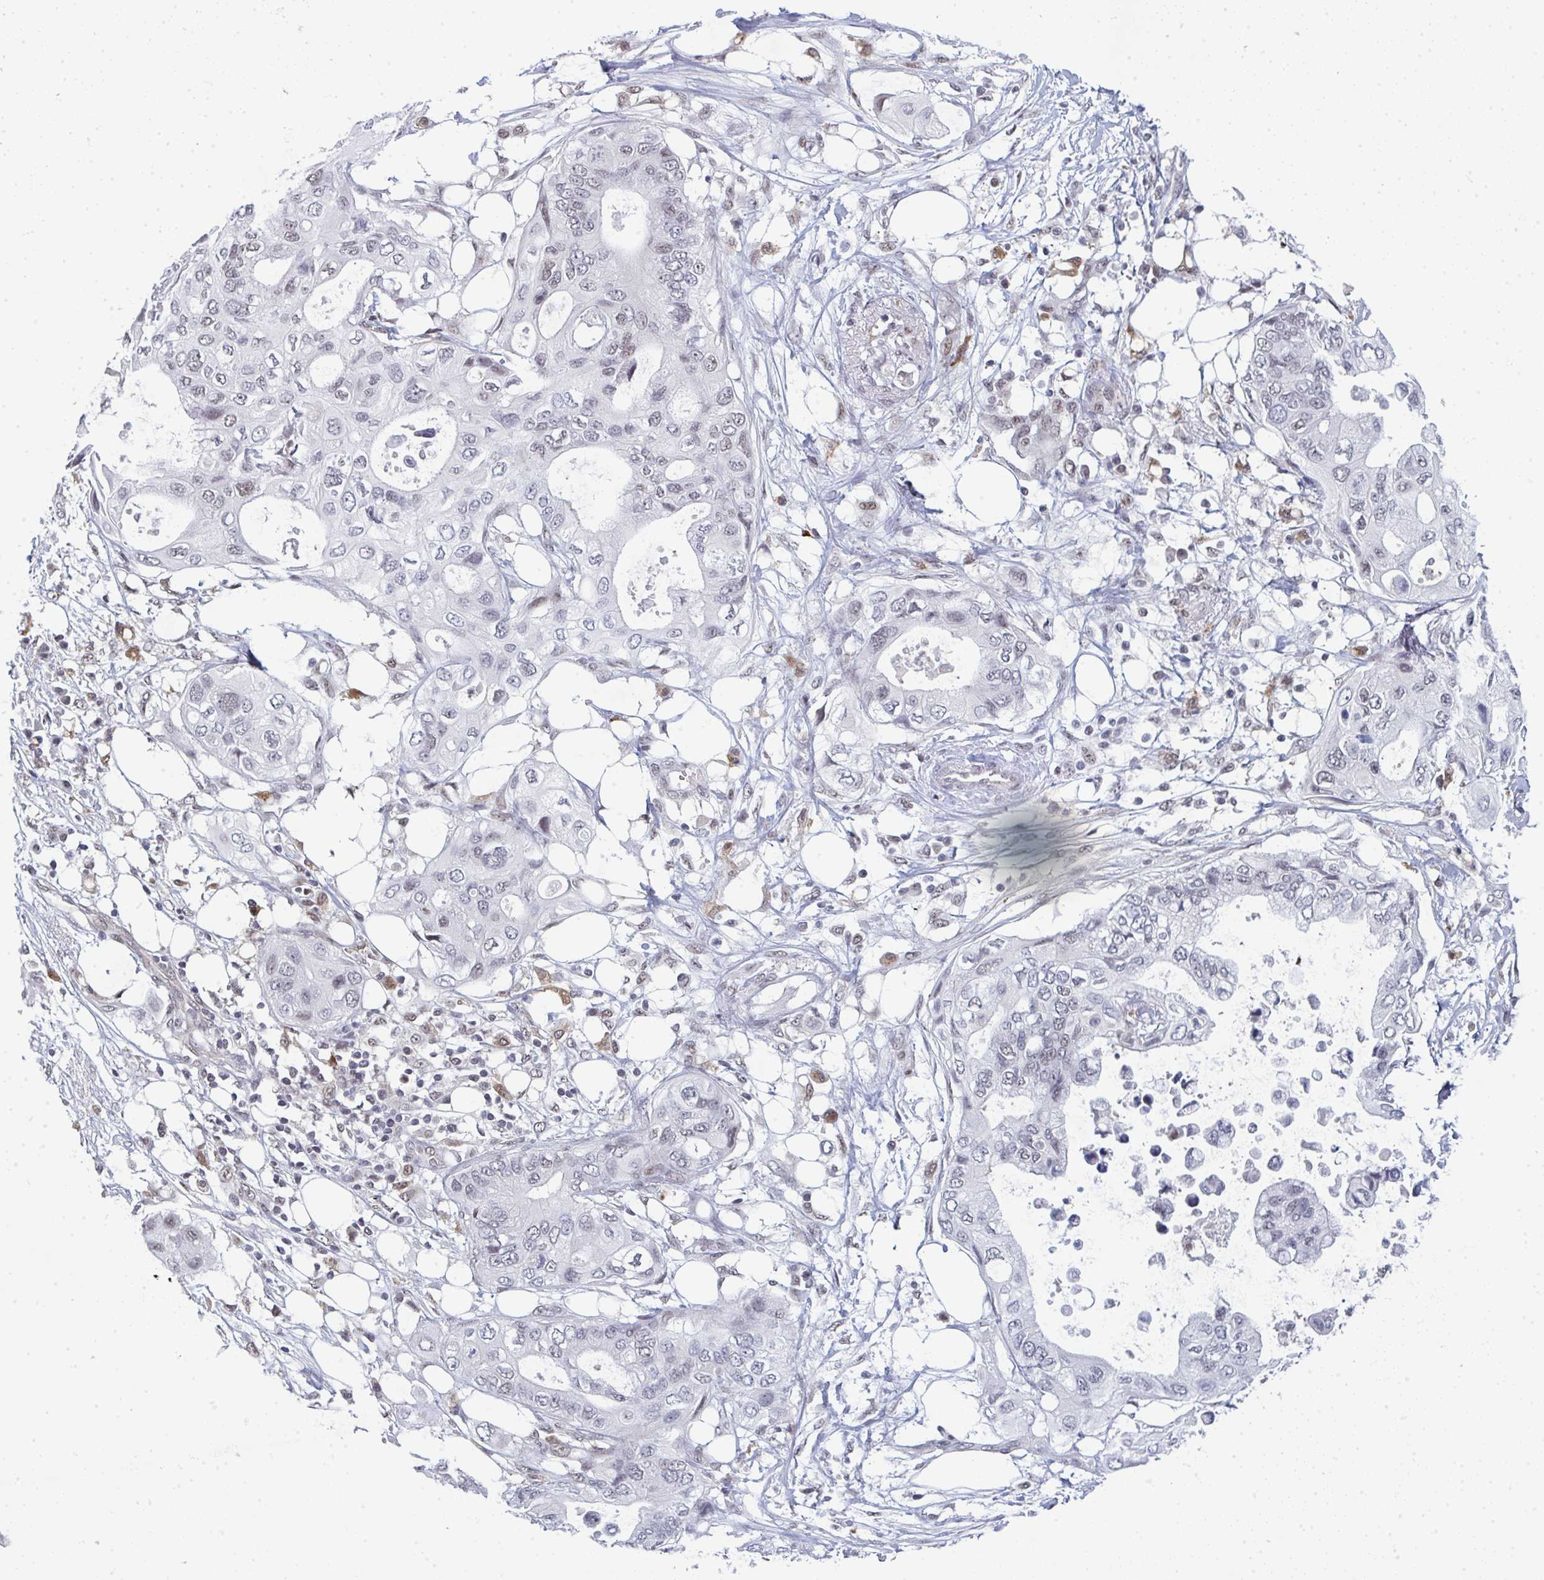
{"staining": {"intensity": "negative", "quantity": "none", "location": "none"}, "tissue": "pancreatic cancer", "cell_type": "Tumor cells", "image_type": "cancer", "snomed": [{"axis": "morphology", "description": "Adenocarcinoma, NOS"}, {"axis": "topography", "description": "Pancreas"}], "caption": "Tumor cells show no significant positivity in pancreatic cancer (adenocarcinoma). (DAB immunohistochemistry (IHC) with hematoxylin counter stain).", "gene": "ATF1", "patient": {"sex": "female", "age": 63}}